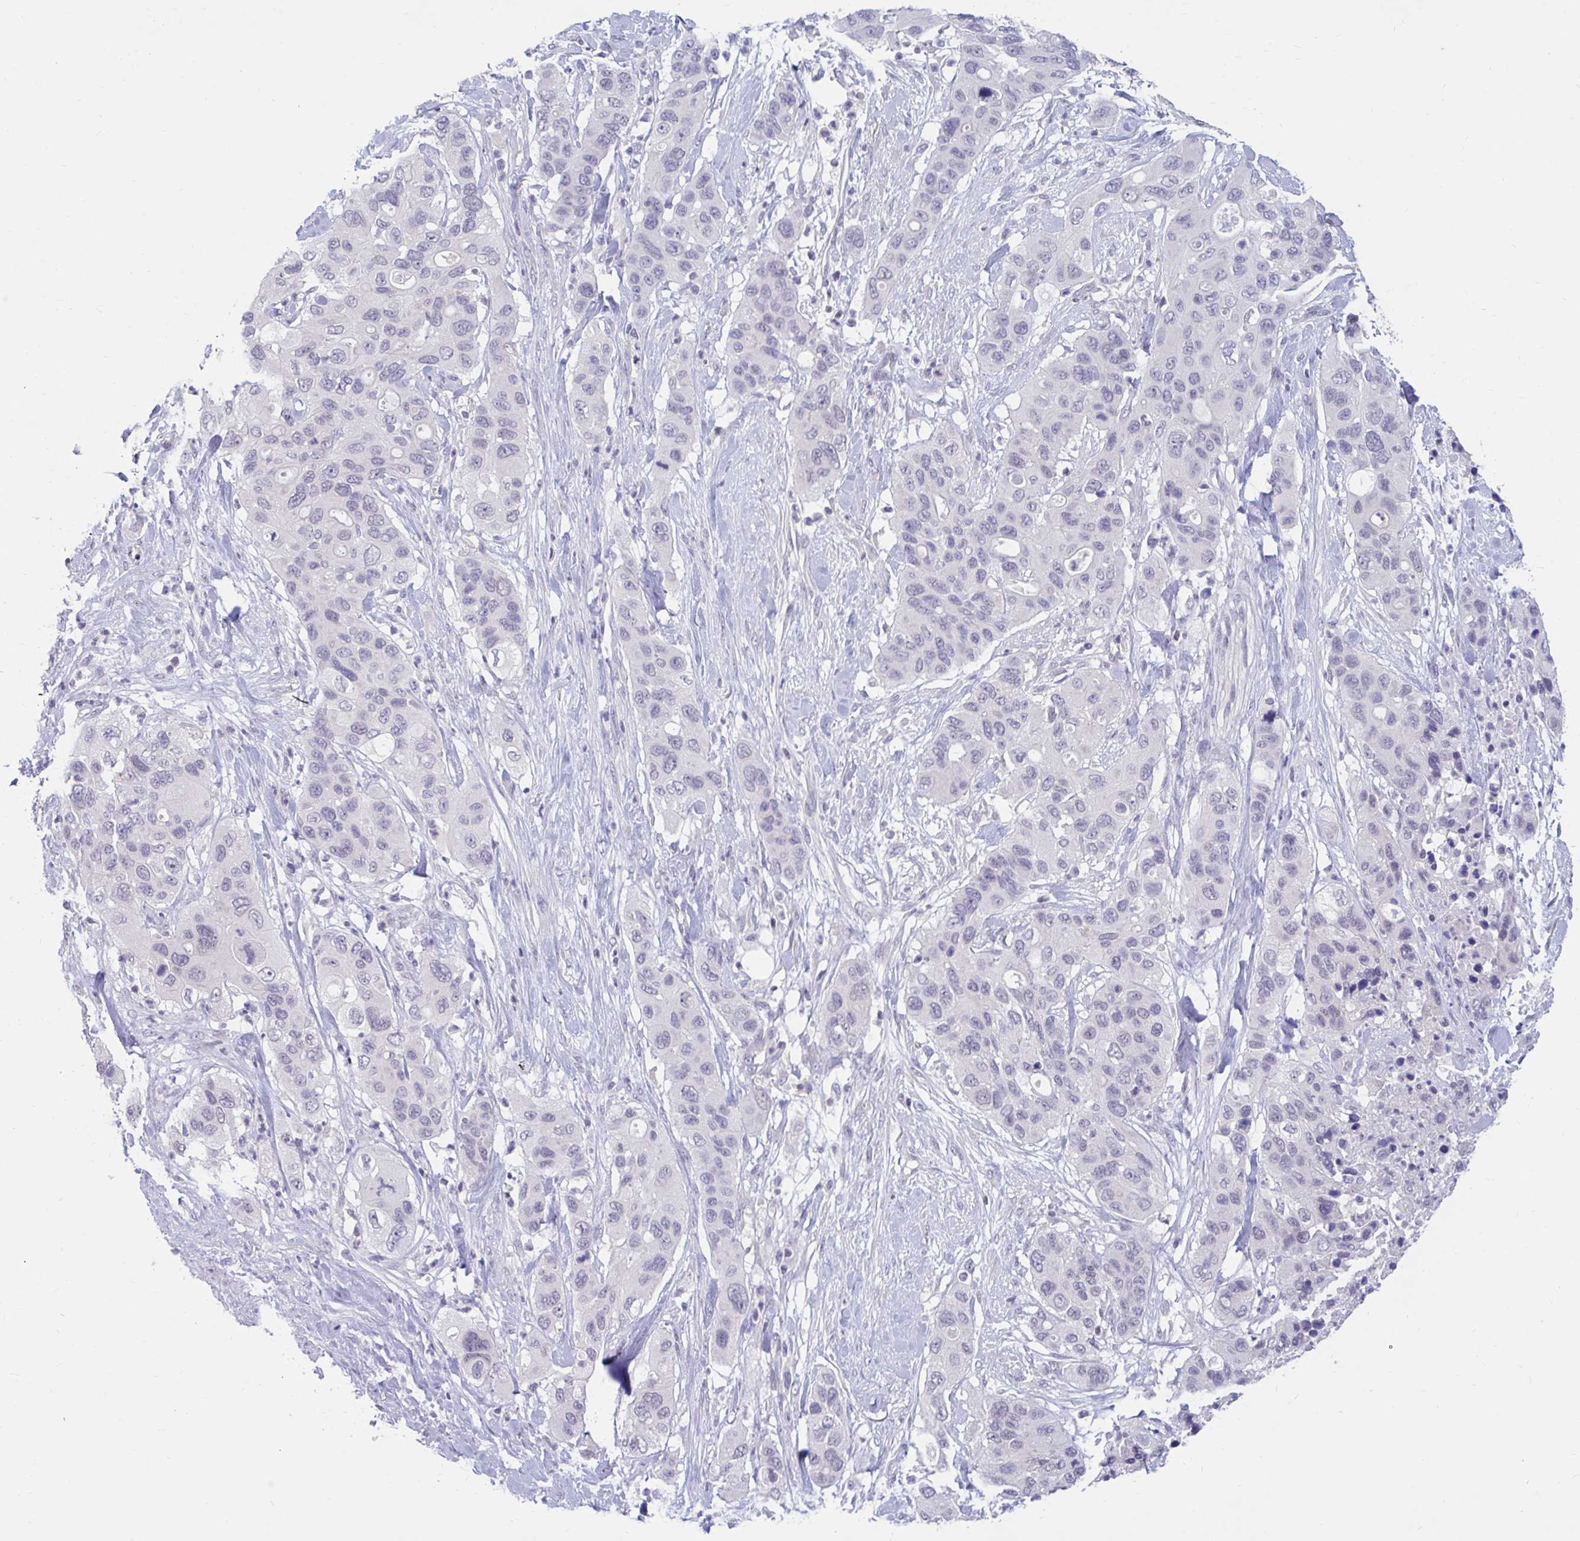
{"staining": {"intensity": "negative", "quantity": "none", "location": "none"}, "tissue": "pancreatic cancer", "cell_type": "Tumor cells", "image_type": "cancer", "snomed": [{"axis": "morphology", "description": "Adenocarcinoma, NOS"}, {"axis": "topography", "description": "Pancreas"}], "caption": "Tumor cells show no significant staining in pancreatic cancer. Nuclei are stained in blue.", "gene": "ARPP19", "patient": {"sex": "female", "age": 71}}